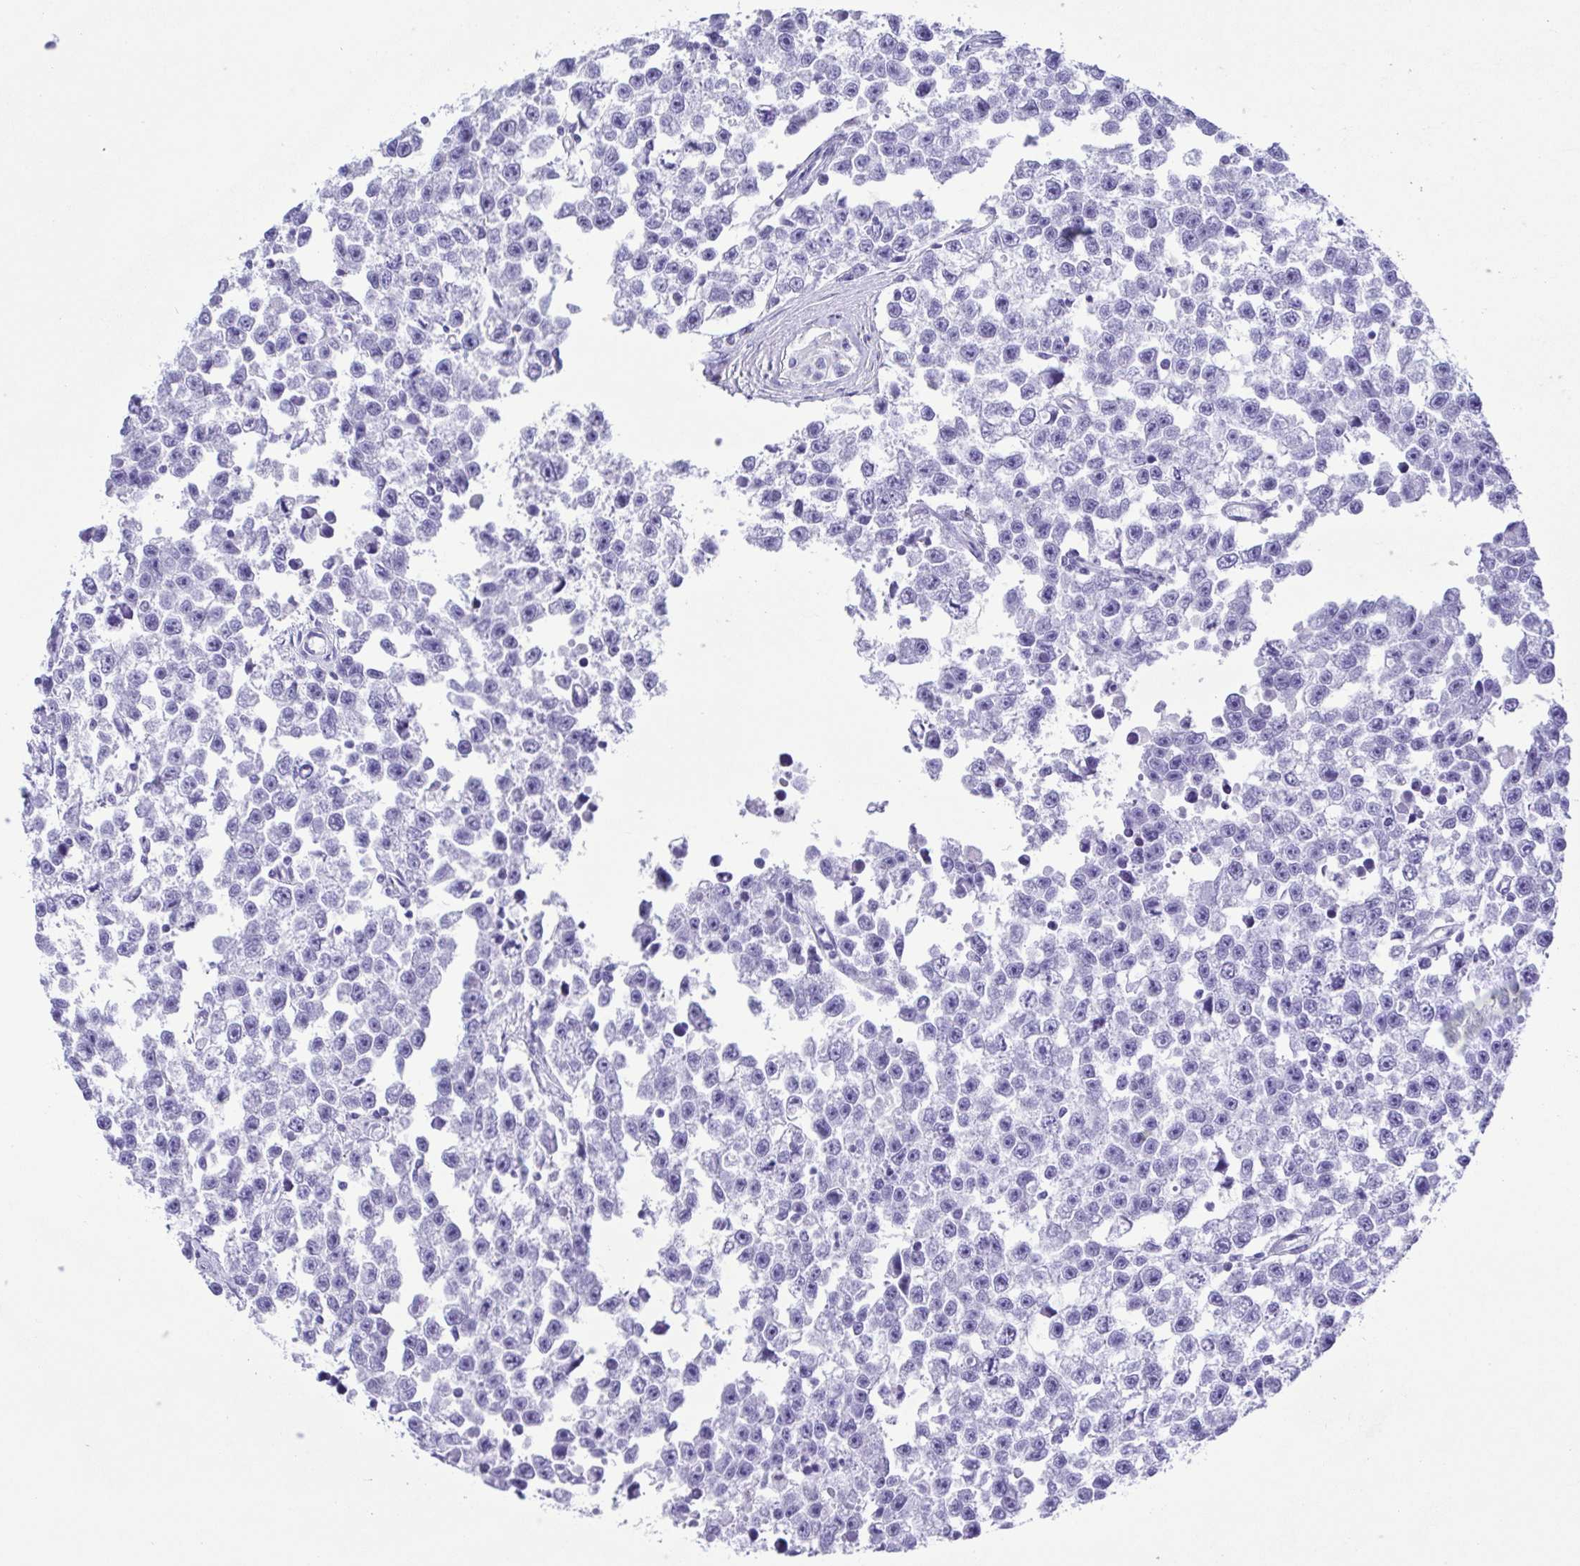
{"staining": {"intensity": "negative", "quantity": "none", "location": "none"}, "tissue": "testis cancer", "cell_type": "Tumor cells", "image_type": "cancer", "snomed": [{"axis": "morphology", "description": "Seminoma, NOS"}, {"axis": "topography", "description": "Testis"}], "caption": "Image shows no significant protein staining in tumor cells of seminoma (testis).", "gene": "GPR17", "patient": {"sex": "male", "age": 26}}